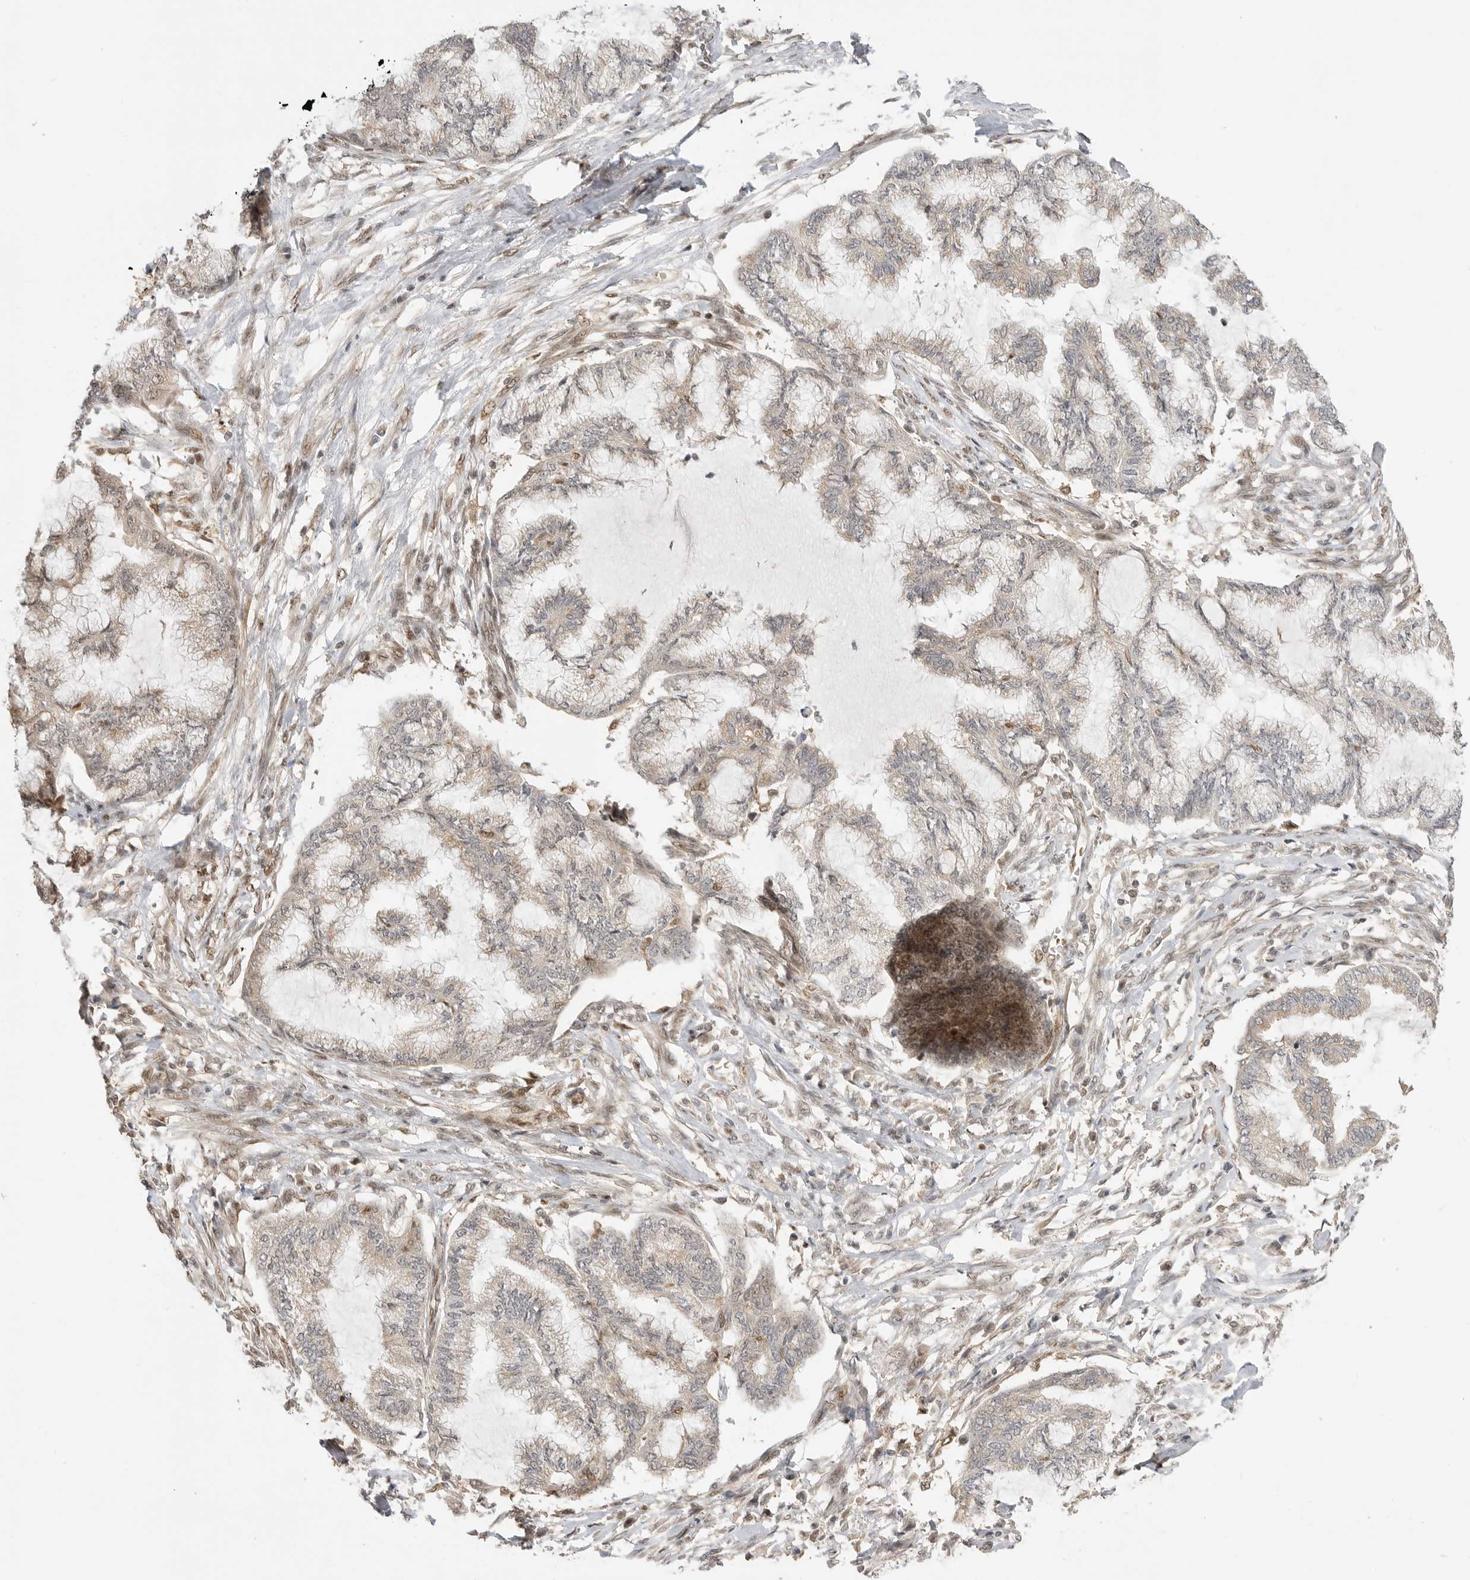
{"staining": {"intensity": "weak", "quantity": "25%-75%", "location": "nuclear"}, "tissue": "endometrial cancer", "cell_type": "Tumor cells", "image_type": "cancer", "snomed": [{"axis": "morphology", "description": "Adenocarcinoma, NOS"}, {"axis": "topography", "description": "Endometrium"}], "caption": "Protein analysis of endometrial cancer (adenocarcinoma) tissue displays weak nuclear staining in about 25%-75% of tumor cells. Using DAB (3,3'-diaminobenzidine) (brown) and hematoxylin (blue) stains, captured at high magnification using brightfield microscopy.", "gene": "ALKAL1", "patient": {"sex": "female", "age": 86}}